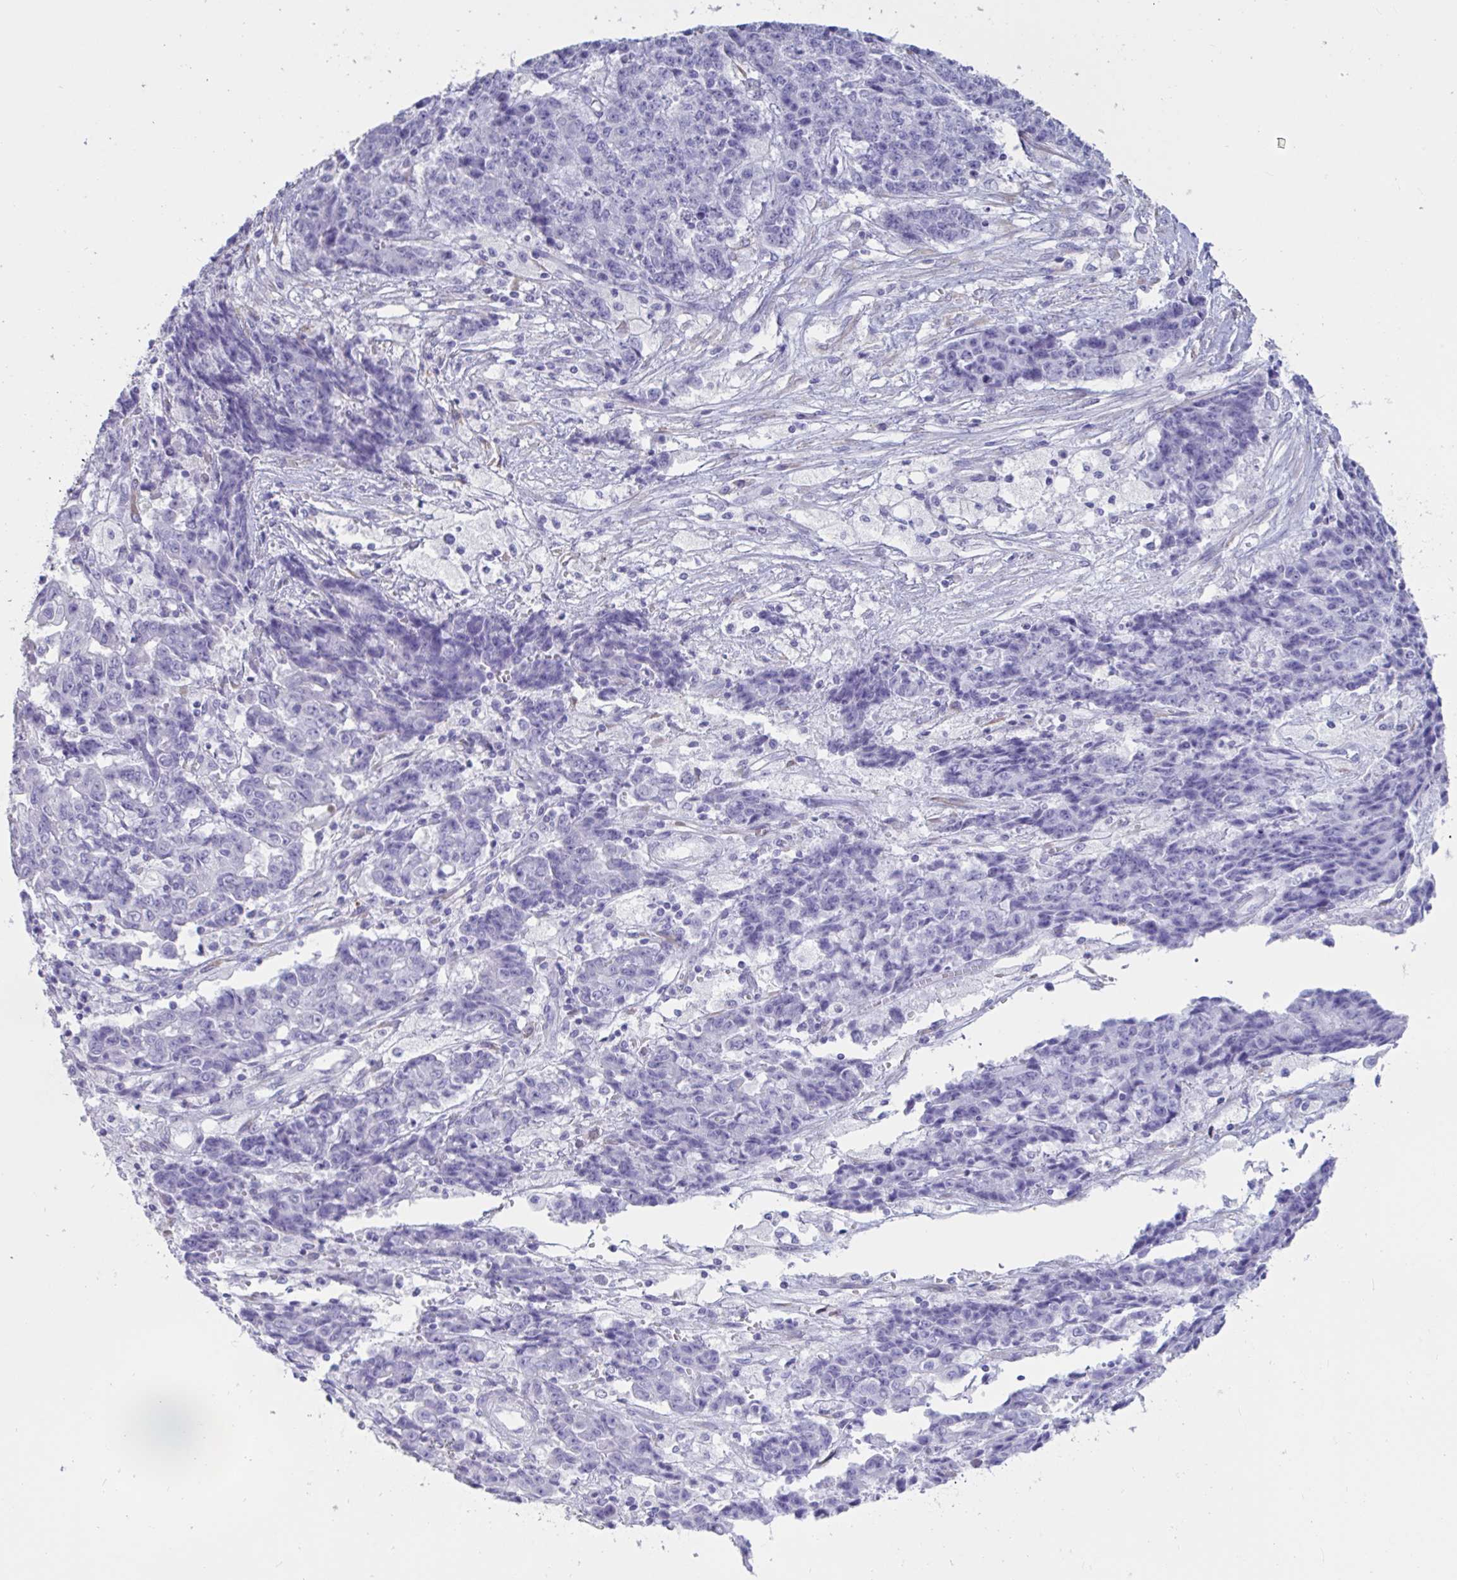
{"staining": {"intensity": "negative", "quantity": "none", "location": "none"}, "tissue": "ovarian cancer", "cell_type": "Tumor cells", "image_type": "cancer", "snomed": [{"axis": "morphology", "description": "Carcinoma, endometroid"}, {"axis": "topography", "description": "Ovary"}], "caption": "A photomicrograph of ovarian cancer (endometroid carcinoma) stained for a protein reveals no brown staining in tumor cells.", "gene": "TNNC1", "patient": {"sex": "female", "age": 42}}